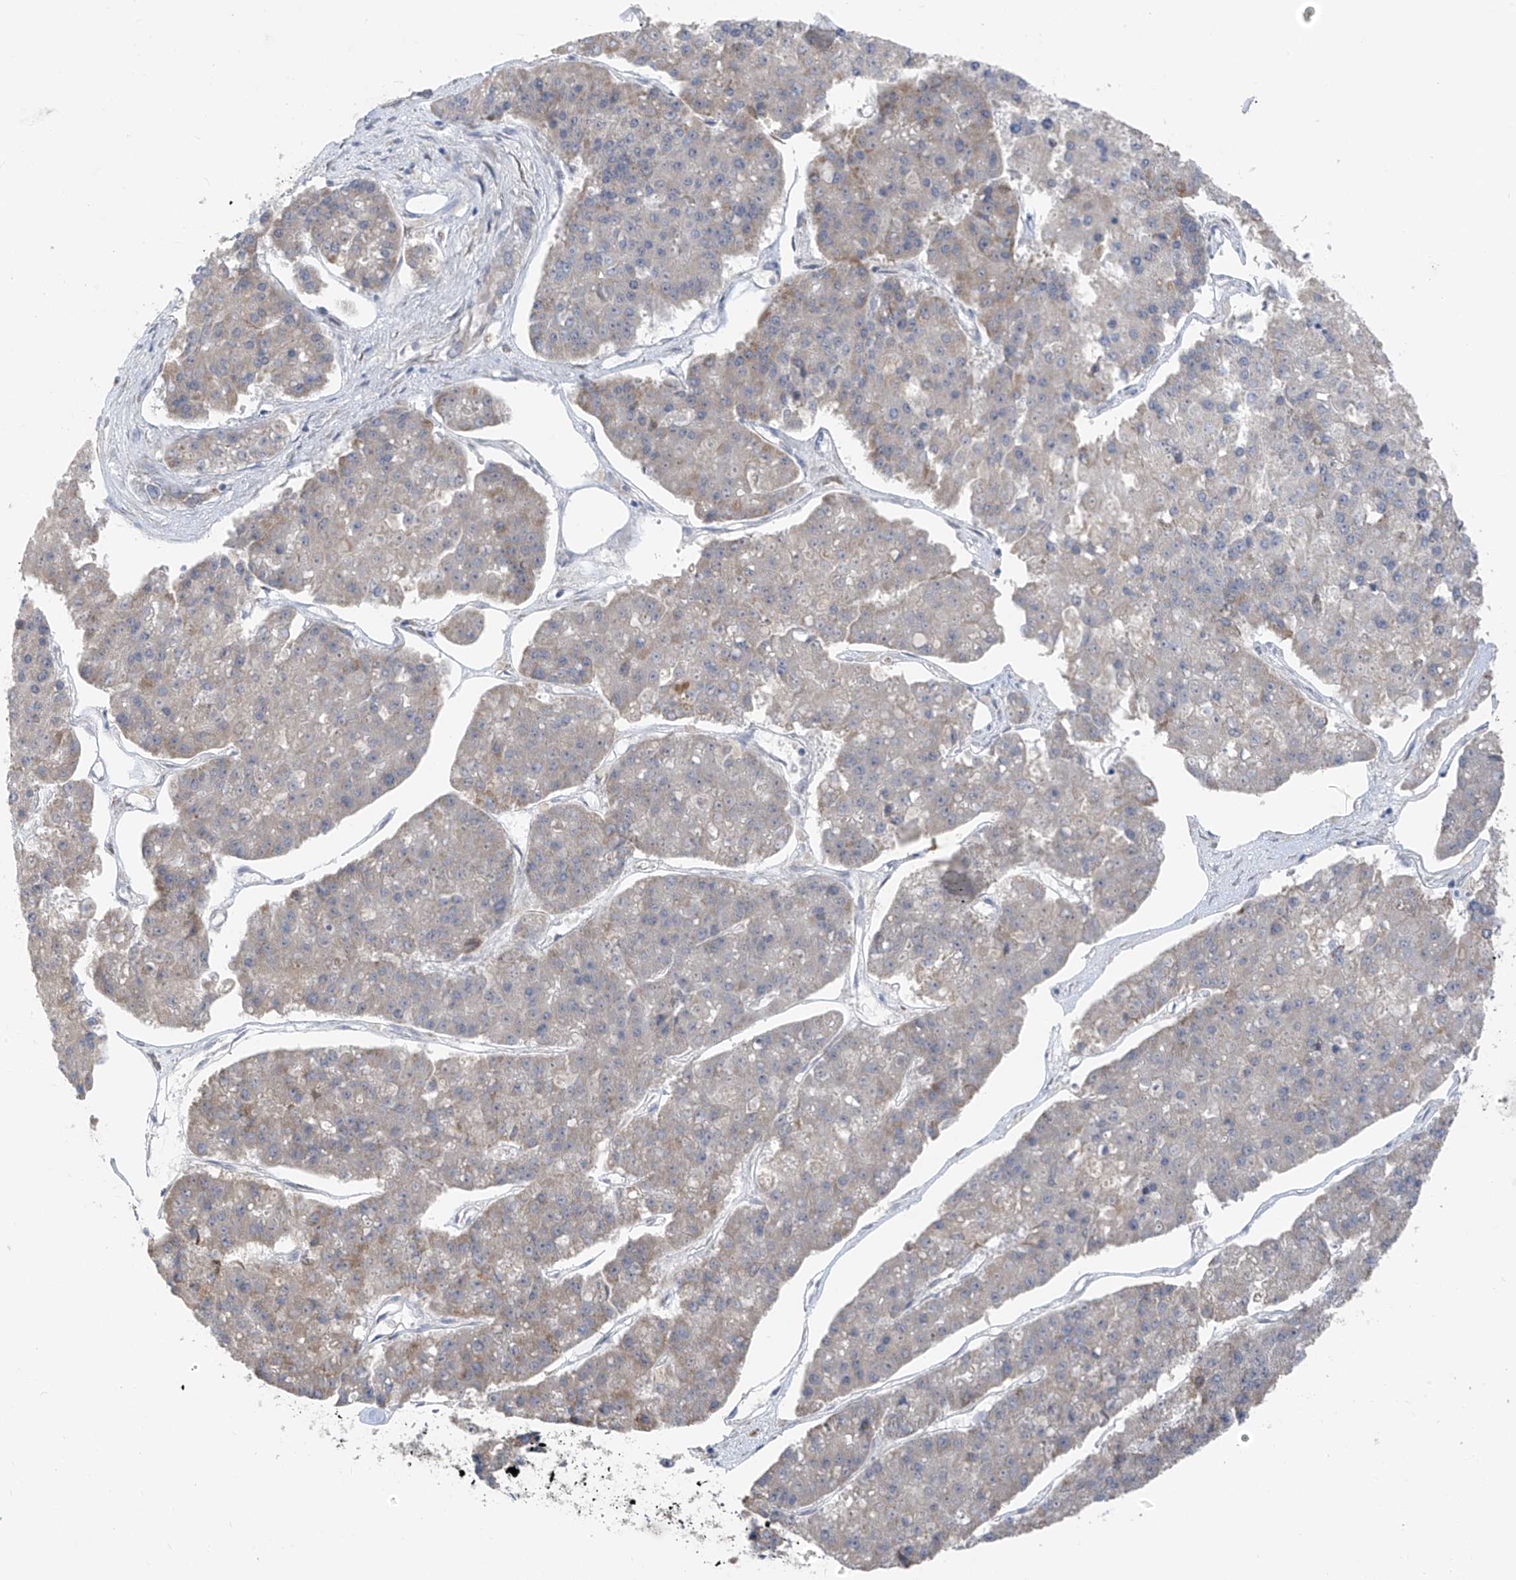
{"staining": {"intensity": "weak", "quantity": "<25%", "location": "cytoplasmic/membranous"}, "tissue": "pancreatic cancer", "cell_type": "Tumor cells", "image_type": "cancer", "snomed": [{"axis": "morphology", "description": "Adenocarcinoma, NOS"}, {"axis": "topography", "description": "Pancreas"}], "caption": "Immunohistochemistry (IHC) micrograph of neoplastic tissue: human pancreatic adenocarcinoma stained with DAB displays no significant protein expression in tumor cells.", "gene": "CYP4V2", "patient": {"sex": "male", "age": 50}}